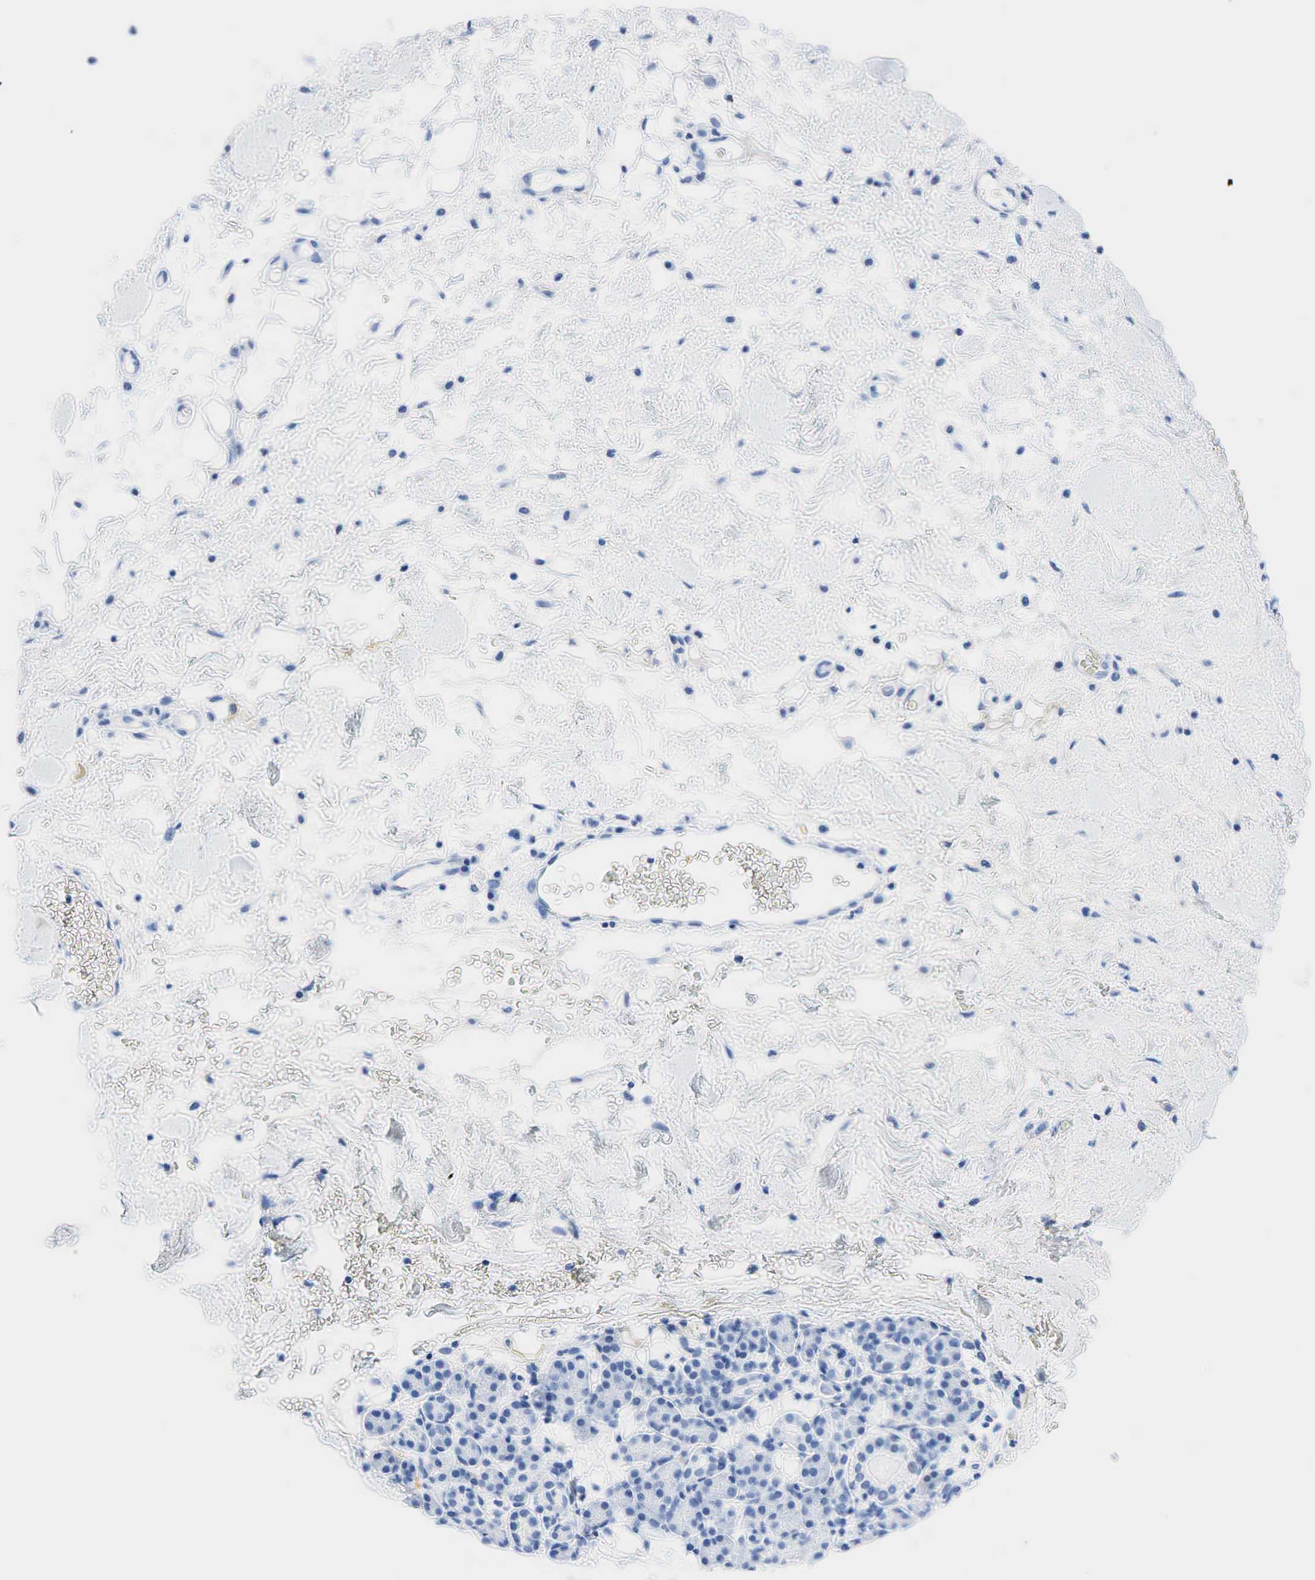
{"staining": {"intensity": "negative", "quantity": "none", "location": "none"}, "tissue": "skin cancer", "cell_type": "Tumor cells", "image_type": "cancer", "snomed": [{"axis": "morphology", "description": "Squamous cell carcinoma, NOS"}, {"axis": "topography", "description": "Skin"}], "caption": "The image displays no staining of tumor cells in skin cancer (squamous cell carcinoma). The staining is performed using DAB (3,3'-diaminobenzidine) brown chromogen with nuclei counter-stained in using hematoxylin.", "gene": "INHA", "patient": {"sex": "male", "age": 84}}